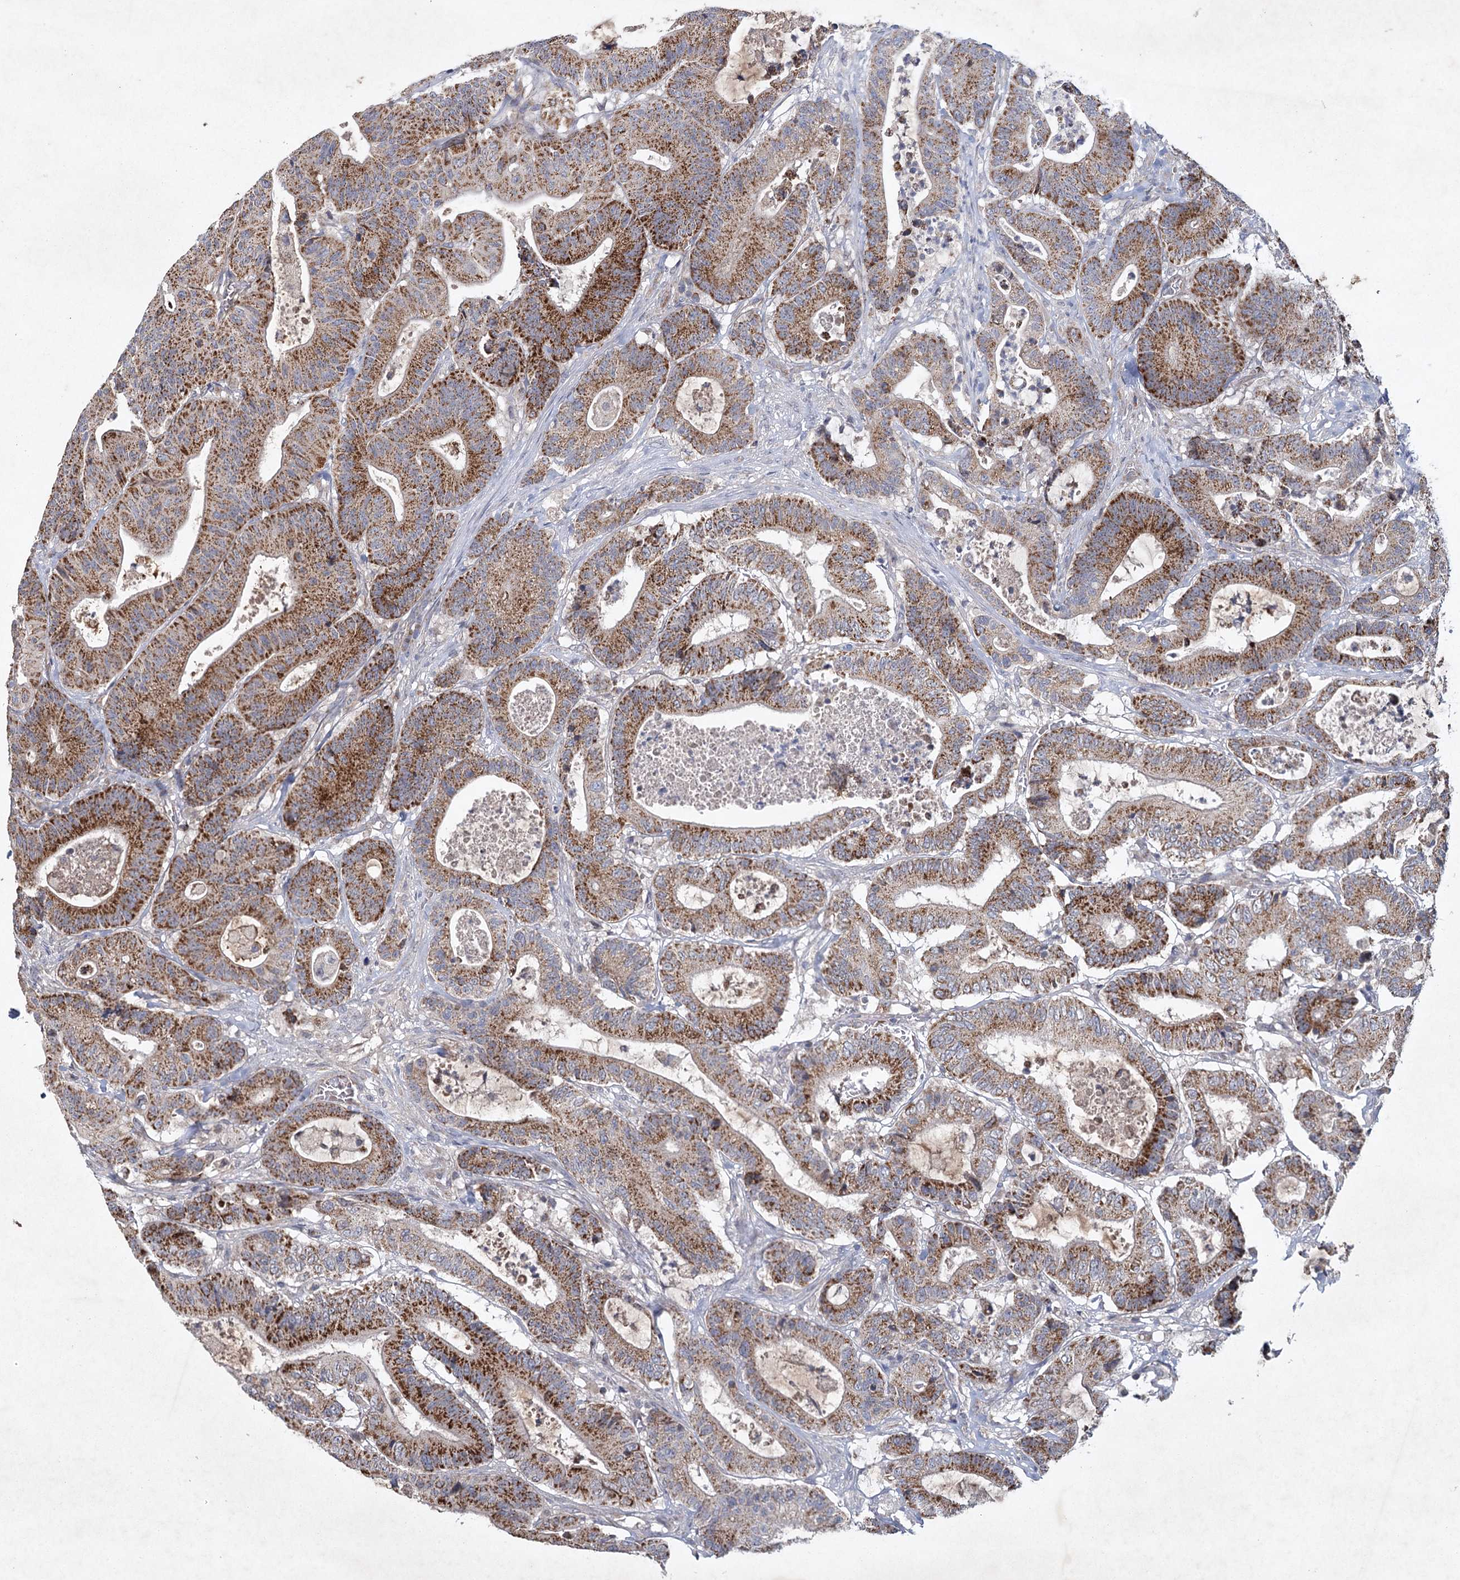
{"staining": {"intensity": "strong", "quantity": ">75%", "location": "cytoplasmic/membranous"}, "tissue": "colorectal cancer", "cell_type": "Tumor cells", "image_type": "cancer", "snomed": [{"axis": "morphology", "description": "Adenocarcinoma, NOS"}, {"axis": "topography", "description": "Colon"}], "caption": "Immunohistochemistry (IHC) of human colorectal cancer (adenocarcinoma) shows high levels of strong cytoplasmic/membranous staining in approximately >75% of tumor cells. (DAB (3,3'-diaminobenzidine) = brown stain, brightfield microscopy at high magnification).", "gene": "MRPL44", "patient": {"sex": "female", "age": 84}}